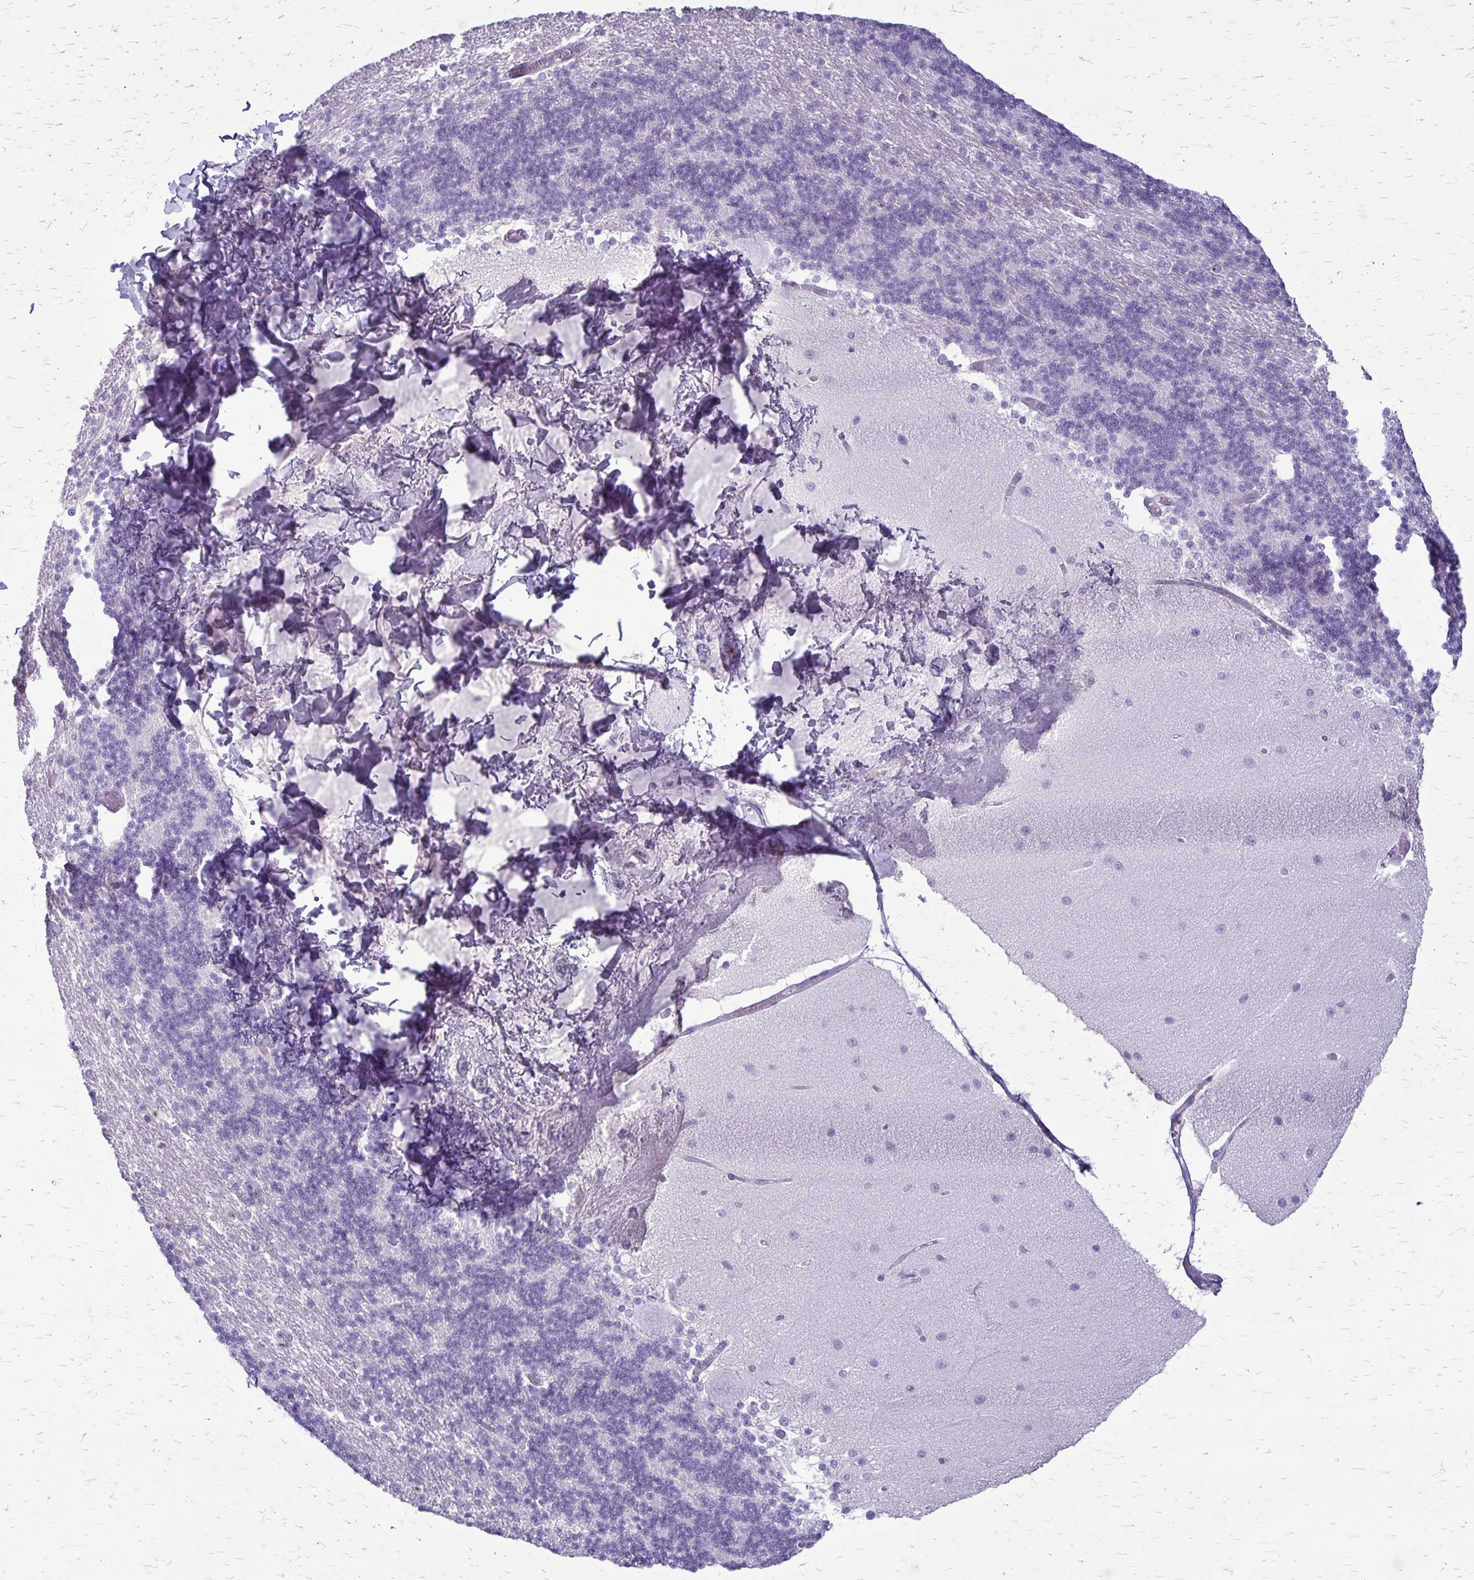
{"staining": {"intensity": "negative", "quantity": "none", "location": "none"}, "tissue": "cerebellum", "cell_type": "Cells in granular layer", "image_type": "normal", "snomed": [{"axis": "morphology", "description": "Normal tissue, NOS"}, {"axis": "topography", "description": "Cerebellum"}], "caption": "Immunohistochemical staining of unremarkable cerebellum displays no significant expression in cells in granular layer.", "gene": "GP9", "patient": {"sex": "female", "age": 54}}